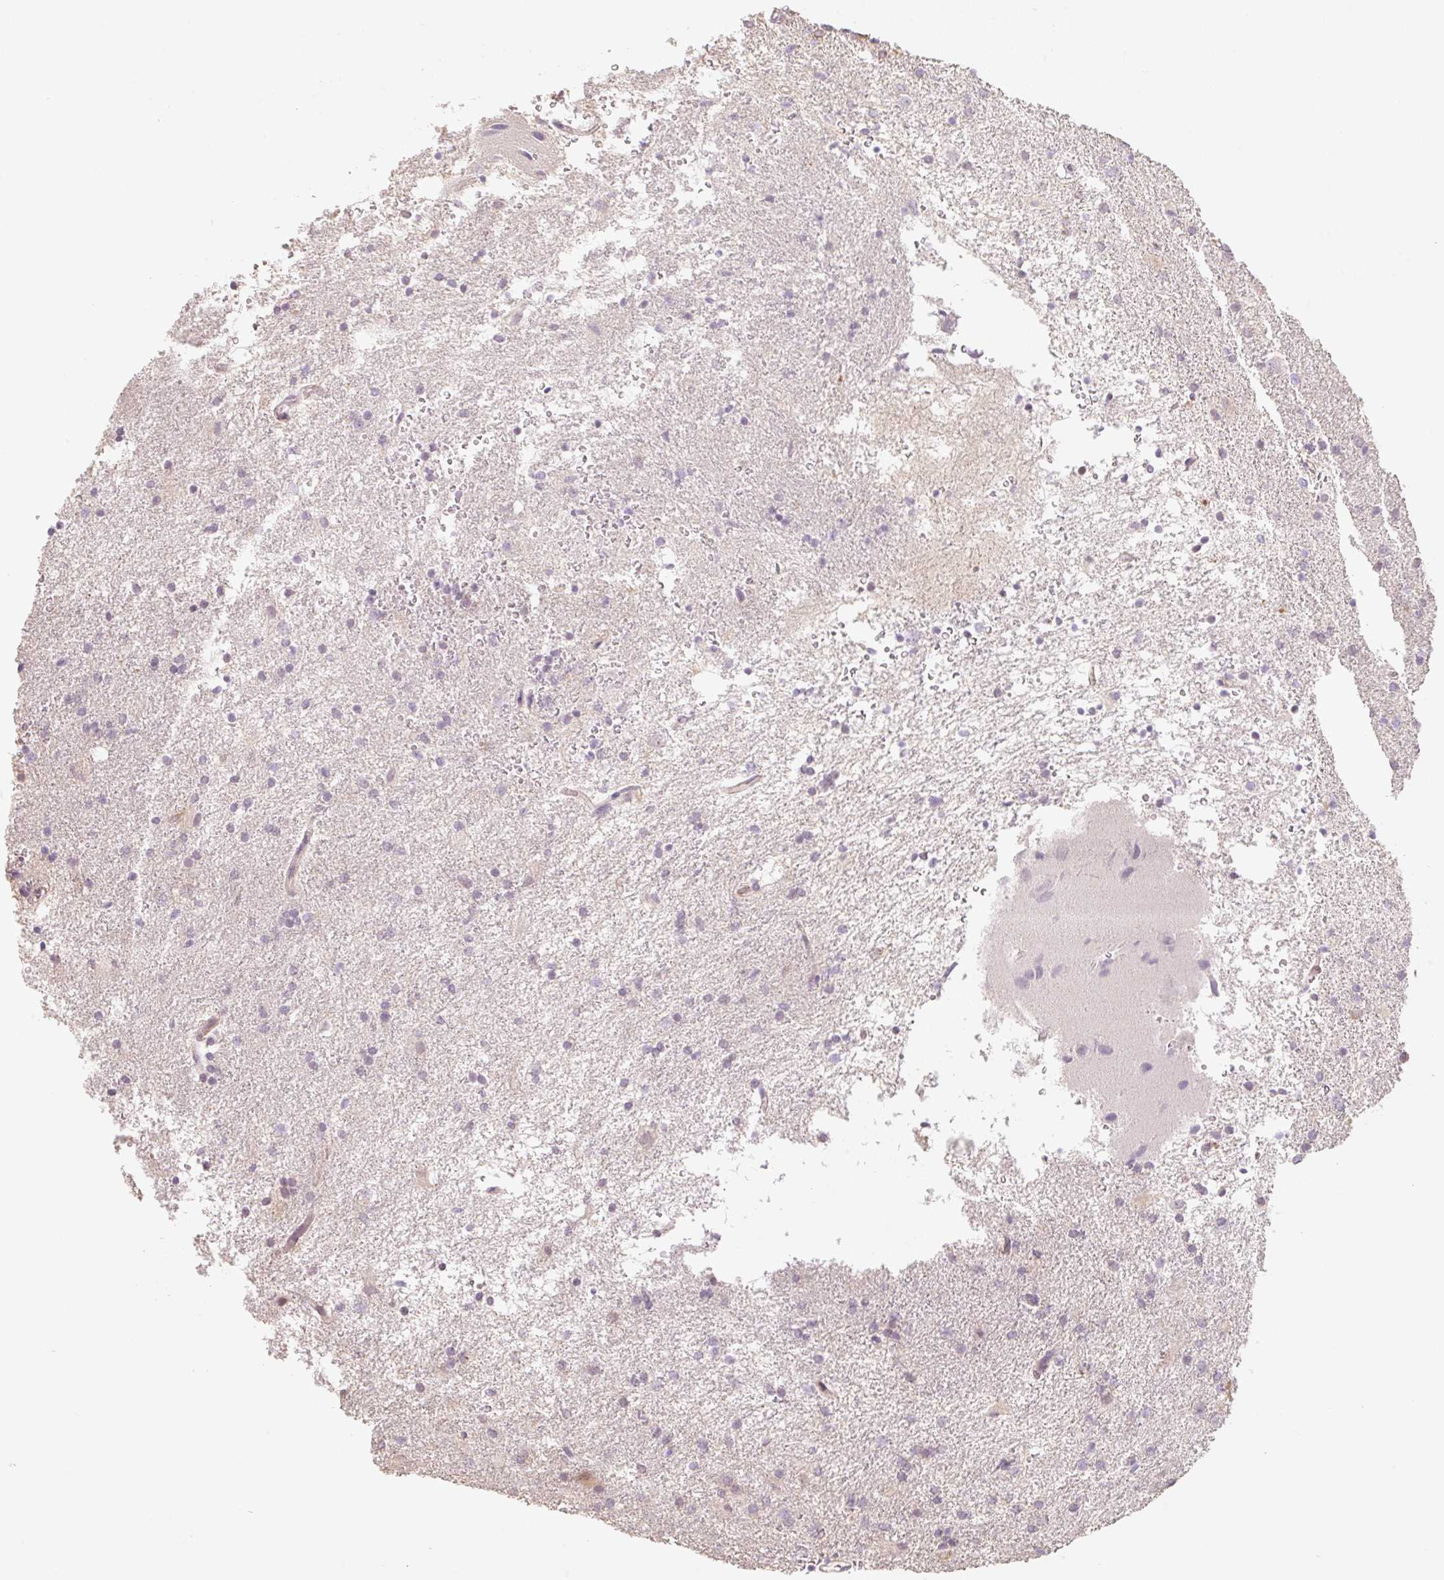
{"staining": {"intensity": "negative", "quantity": "none", "location": "none"}, "tissue": "glioma", "cell_type": "Tumor cells", "image_type": "cancer", "snomed": [{"axis": "morphology", "description": "Glioma, malignant, High grade"}, {"axis": "topography", "description": "Brain"}], "caption": "The histopathology image exhibits no significant positivity in tumor cells of malignant glioma (high-grade). (Stains: DAB immunohistochemistry (IHC) with hematoxylin counter stain, Microscopy: brightfield microscopy at high magnification).", "gene": "MIA2", "patient": {"sex": "female", "age": 50}}